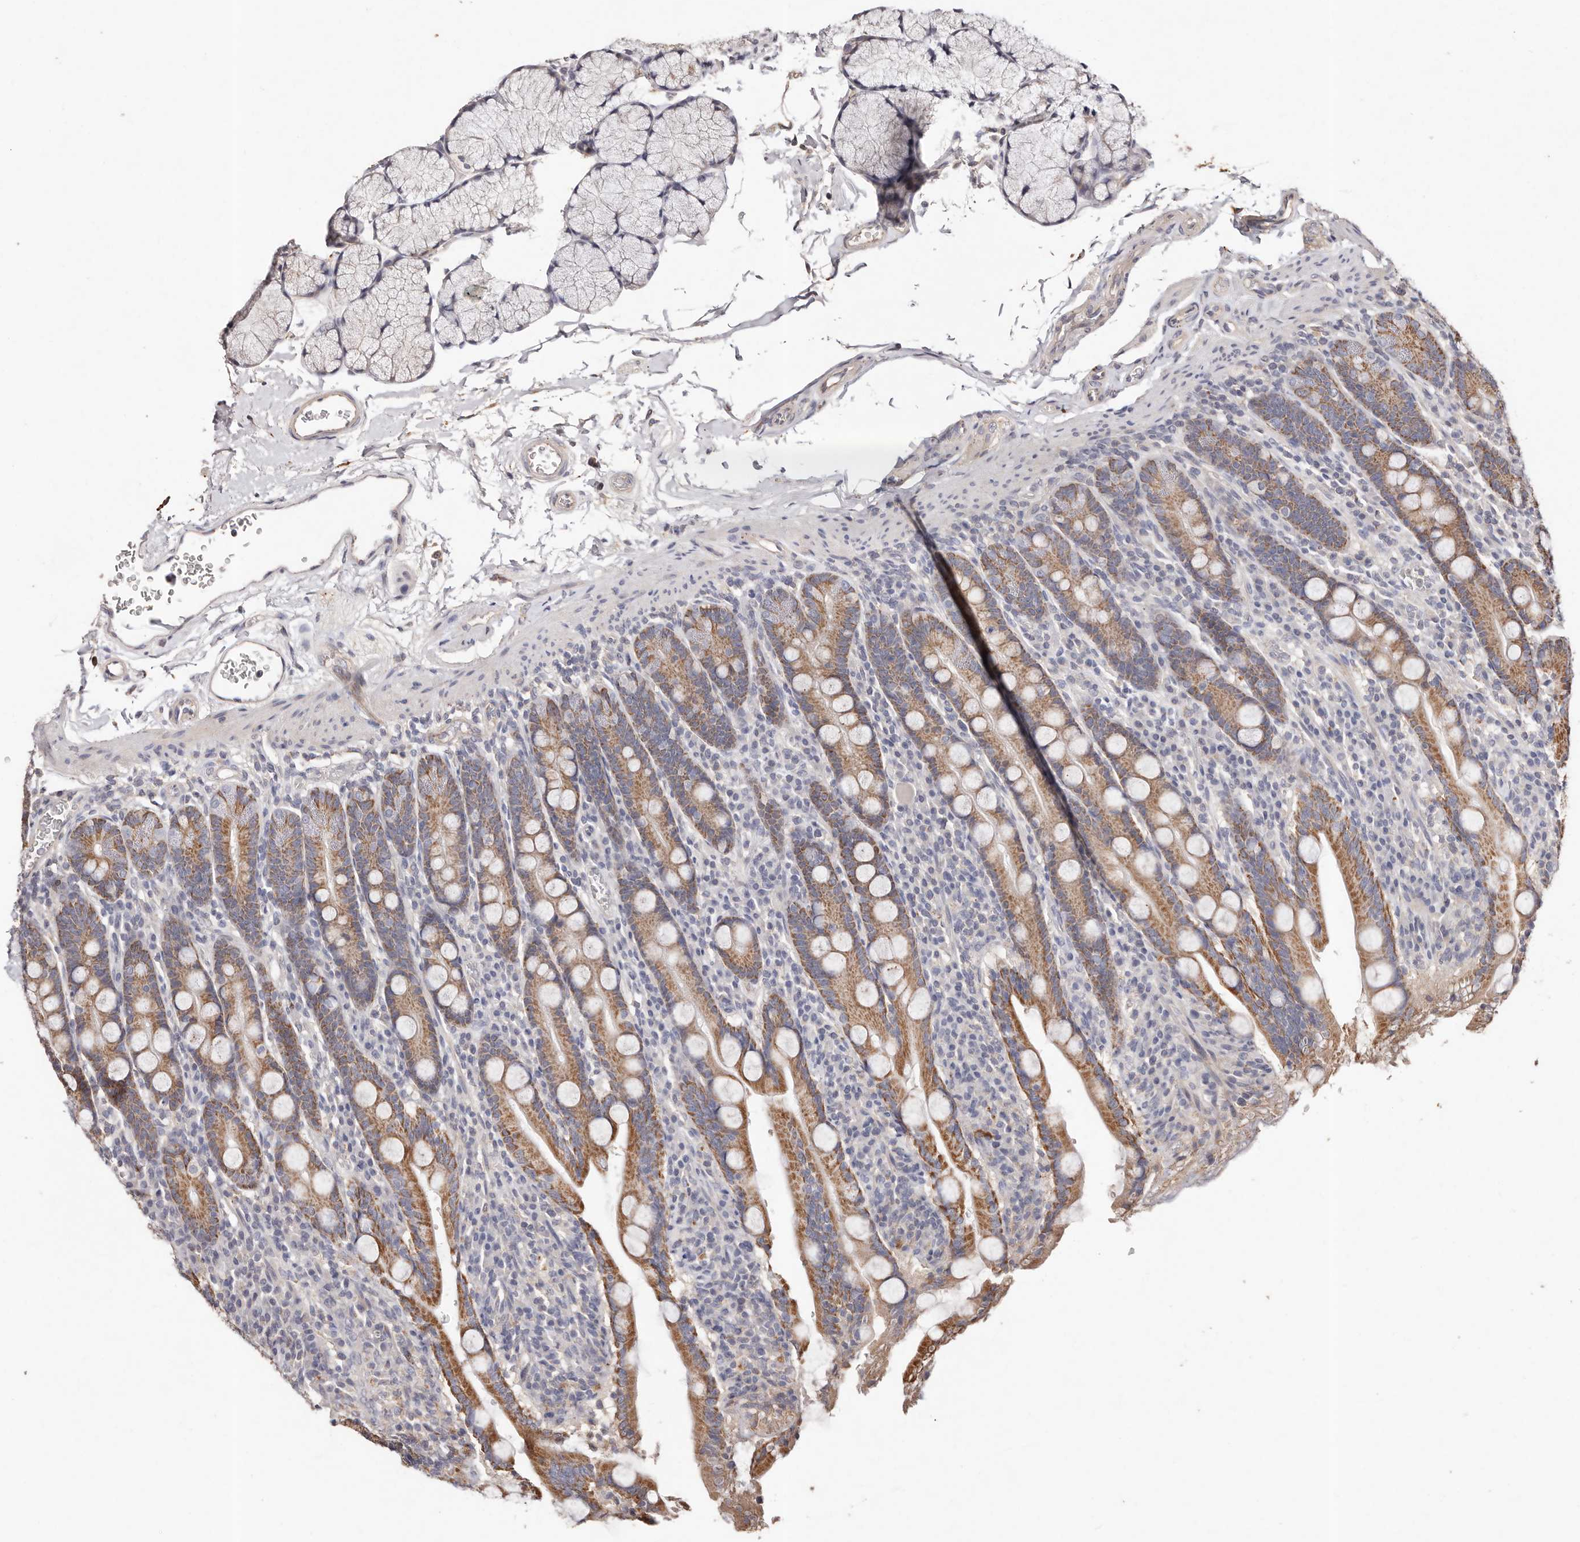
{"staining": {"intensity": "moderate", "quantity": ">75%", "location": "cytoplasmic/membranous"}, "tissue": "duodenum", "cell_type": "Glandular cells", "image_type": "normal", "snomed": [{"axis": "morphology", "description": "Normal tissue, NOS"}, {"axis": "topography", "description": "Duodenum"}], "caption": "IHC of benign human duodenum displays medium levels of moderate cytoplasmic/membranous expression in about >75% of glandular cells.", "gene": "THBS3", "patient": {"sex": "male", "age": 35}}